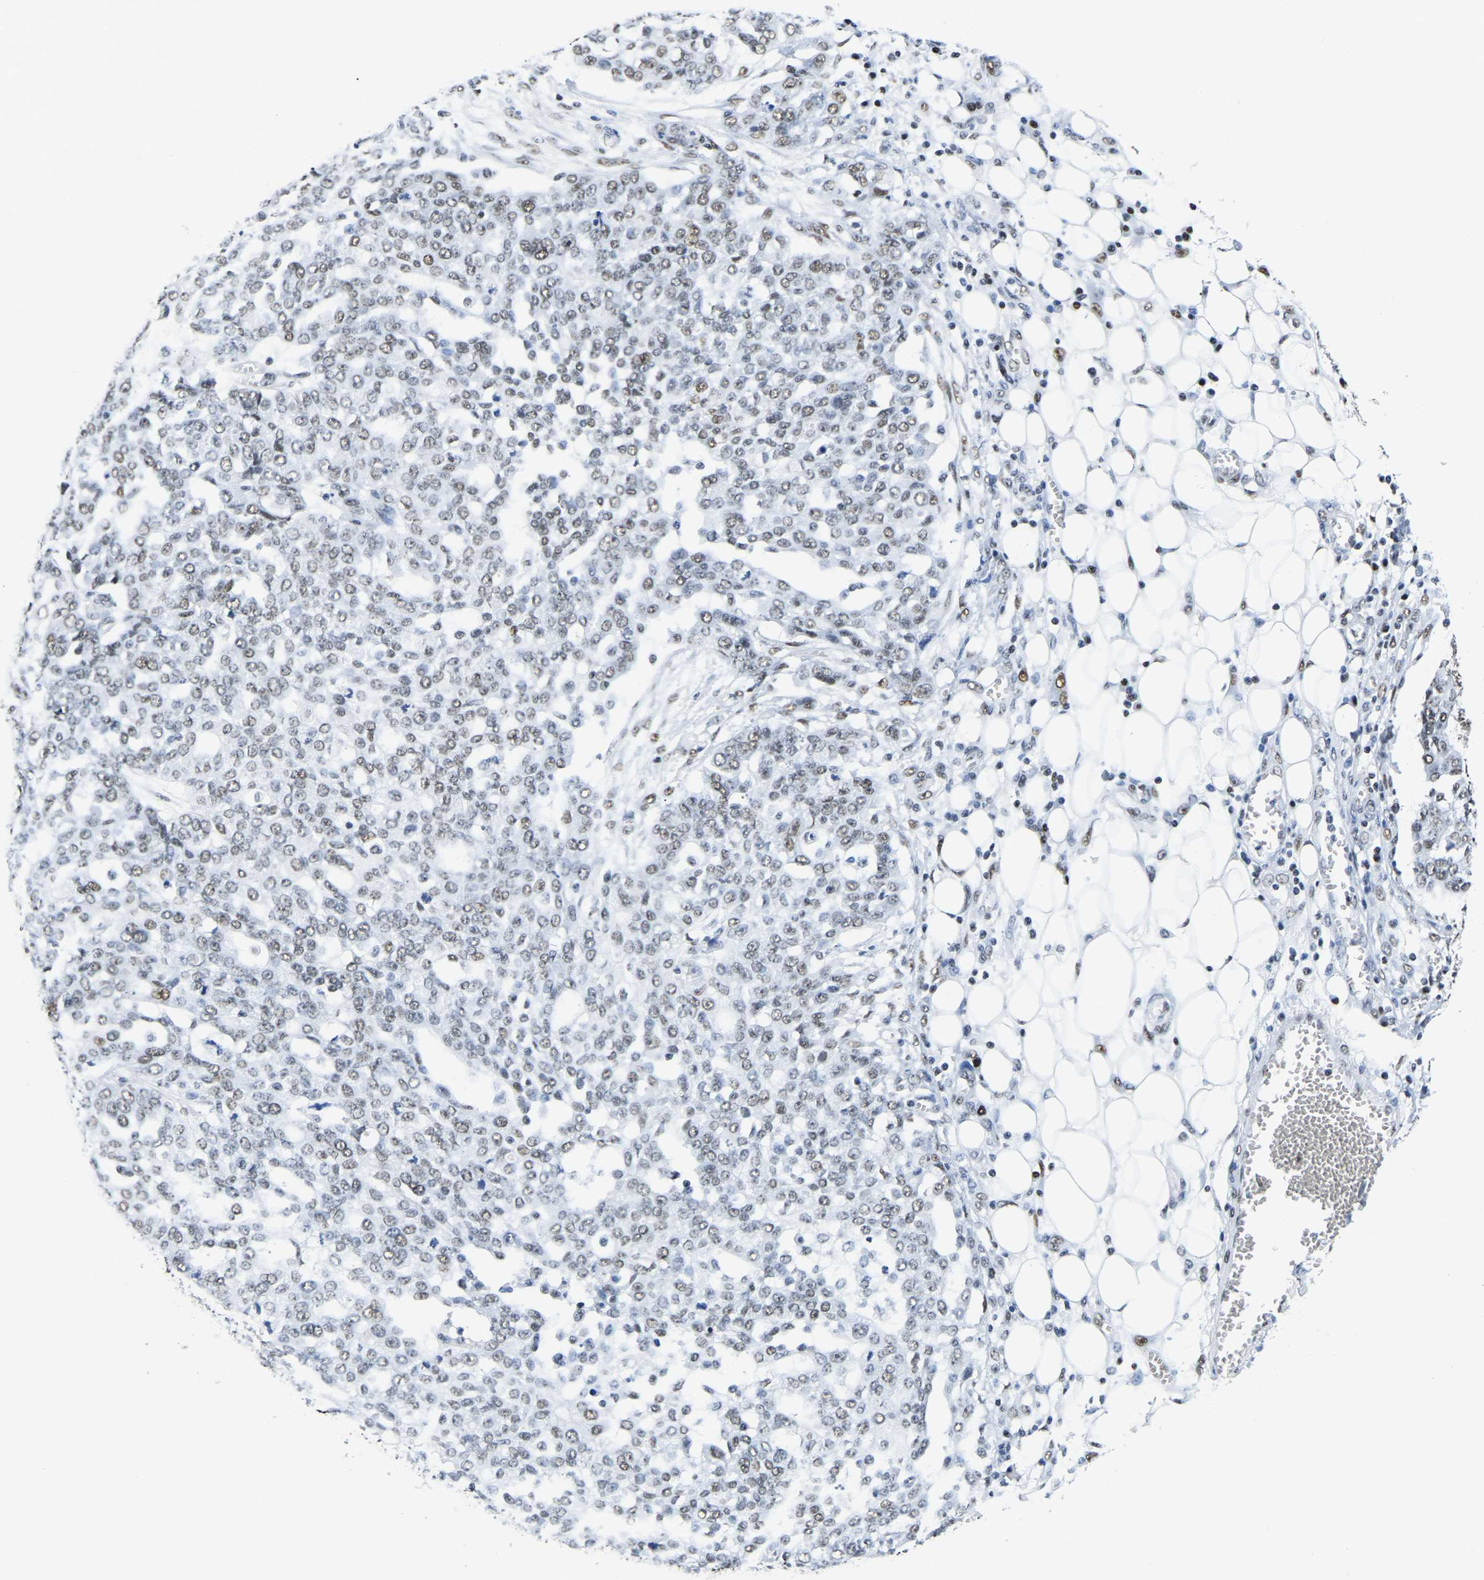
{"staining": {"intensity": "weak", "quantity": ">75%", "location": "nuclear"}, "tissue": "ovarian cancer", "cell_type": "Tumor cells", "image_type": "cancer", "snomed": [{"axis": "morphology", "description": "Cystadenocarcinoma, serous, NOS"}, {"axis": "topography", "description": "Soft tissue"}, {"axis": "topography", "description": "Ovary"}], "caption": "IHC (DAB) staining of human ovarian cancer (serous cystadenocarcinoma) shows weak nuclear protein staining in about >75% of tumor cells. The staining was performed using DAB to visualize the protein expression in brown, while the nuclei were stained in blue with hematoxylin (Magnification: 20x).", "gene": "UBA1", "patient": {"sex": "female", "age": 57}}